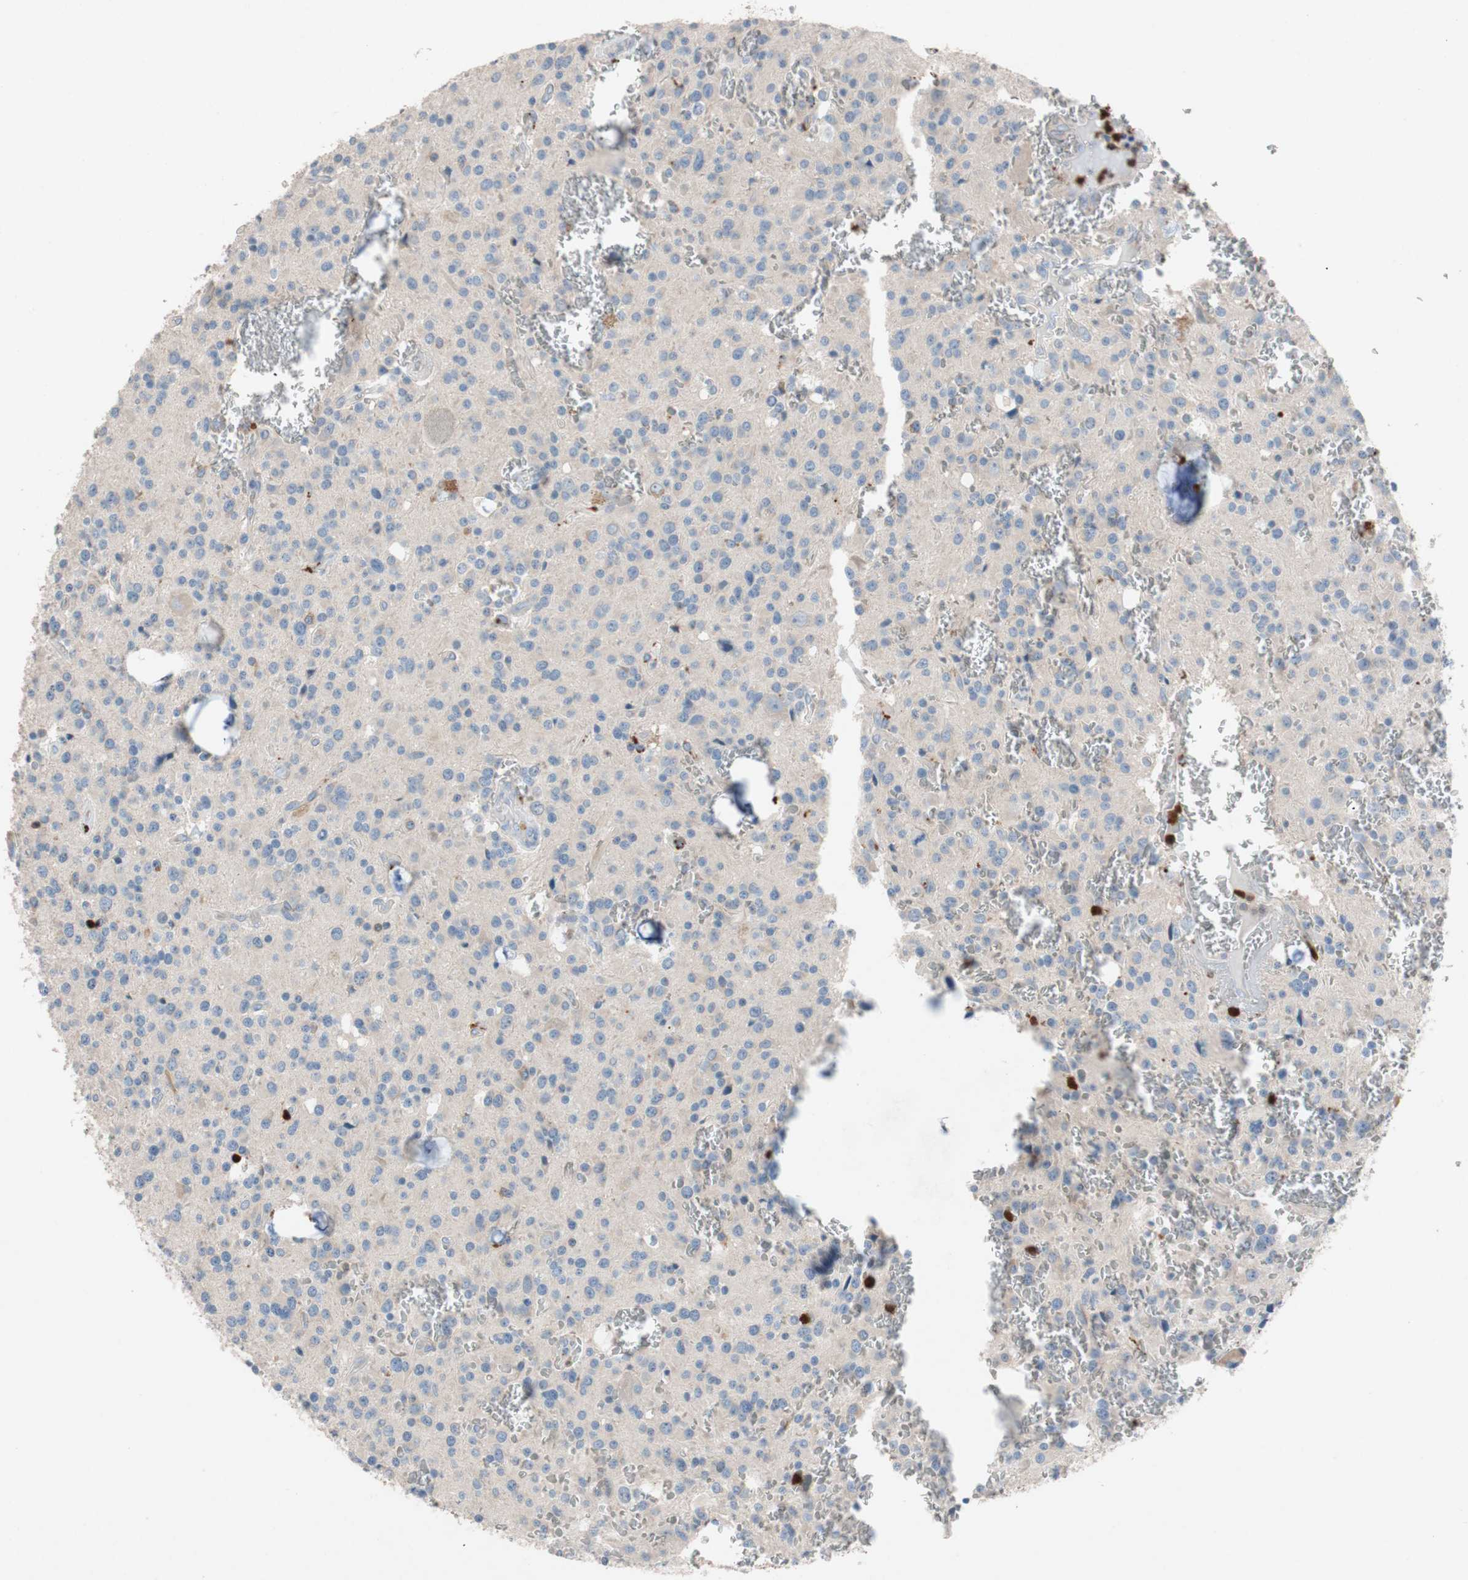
{"staining": {"intensity": "weak", "quantity": "25%-75%", "location": "cytoplasmic/membranous"}, "tissue": "glioma", "cell_type": "Tumor cells", "image_type": "cancer", "snomed": [{"axis": "morphology", "description": "Glioma, malignant, Low grade"}, {"axis": "topography", "description": "Brain"}], "caption": "Weak cytoplasmic/membranous staining for a protein is appreciated in about 25%-75% of tumor cells of malignant glioma (low-grade) using immunohistochemistry (IHC).", "gene": "CLEC4D", "patient": {"sex": "male", "age": 58}}